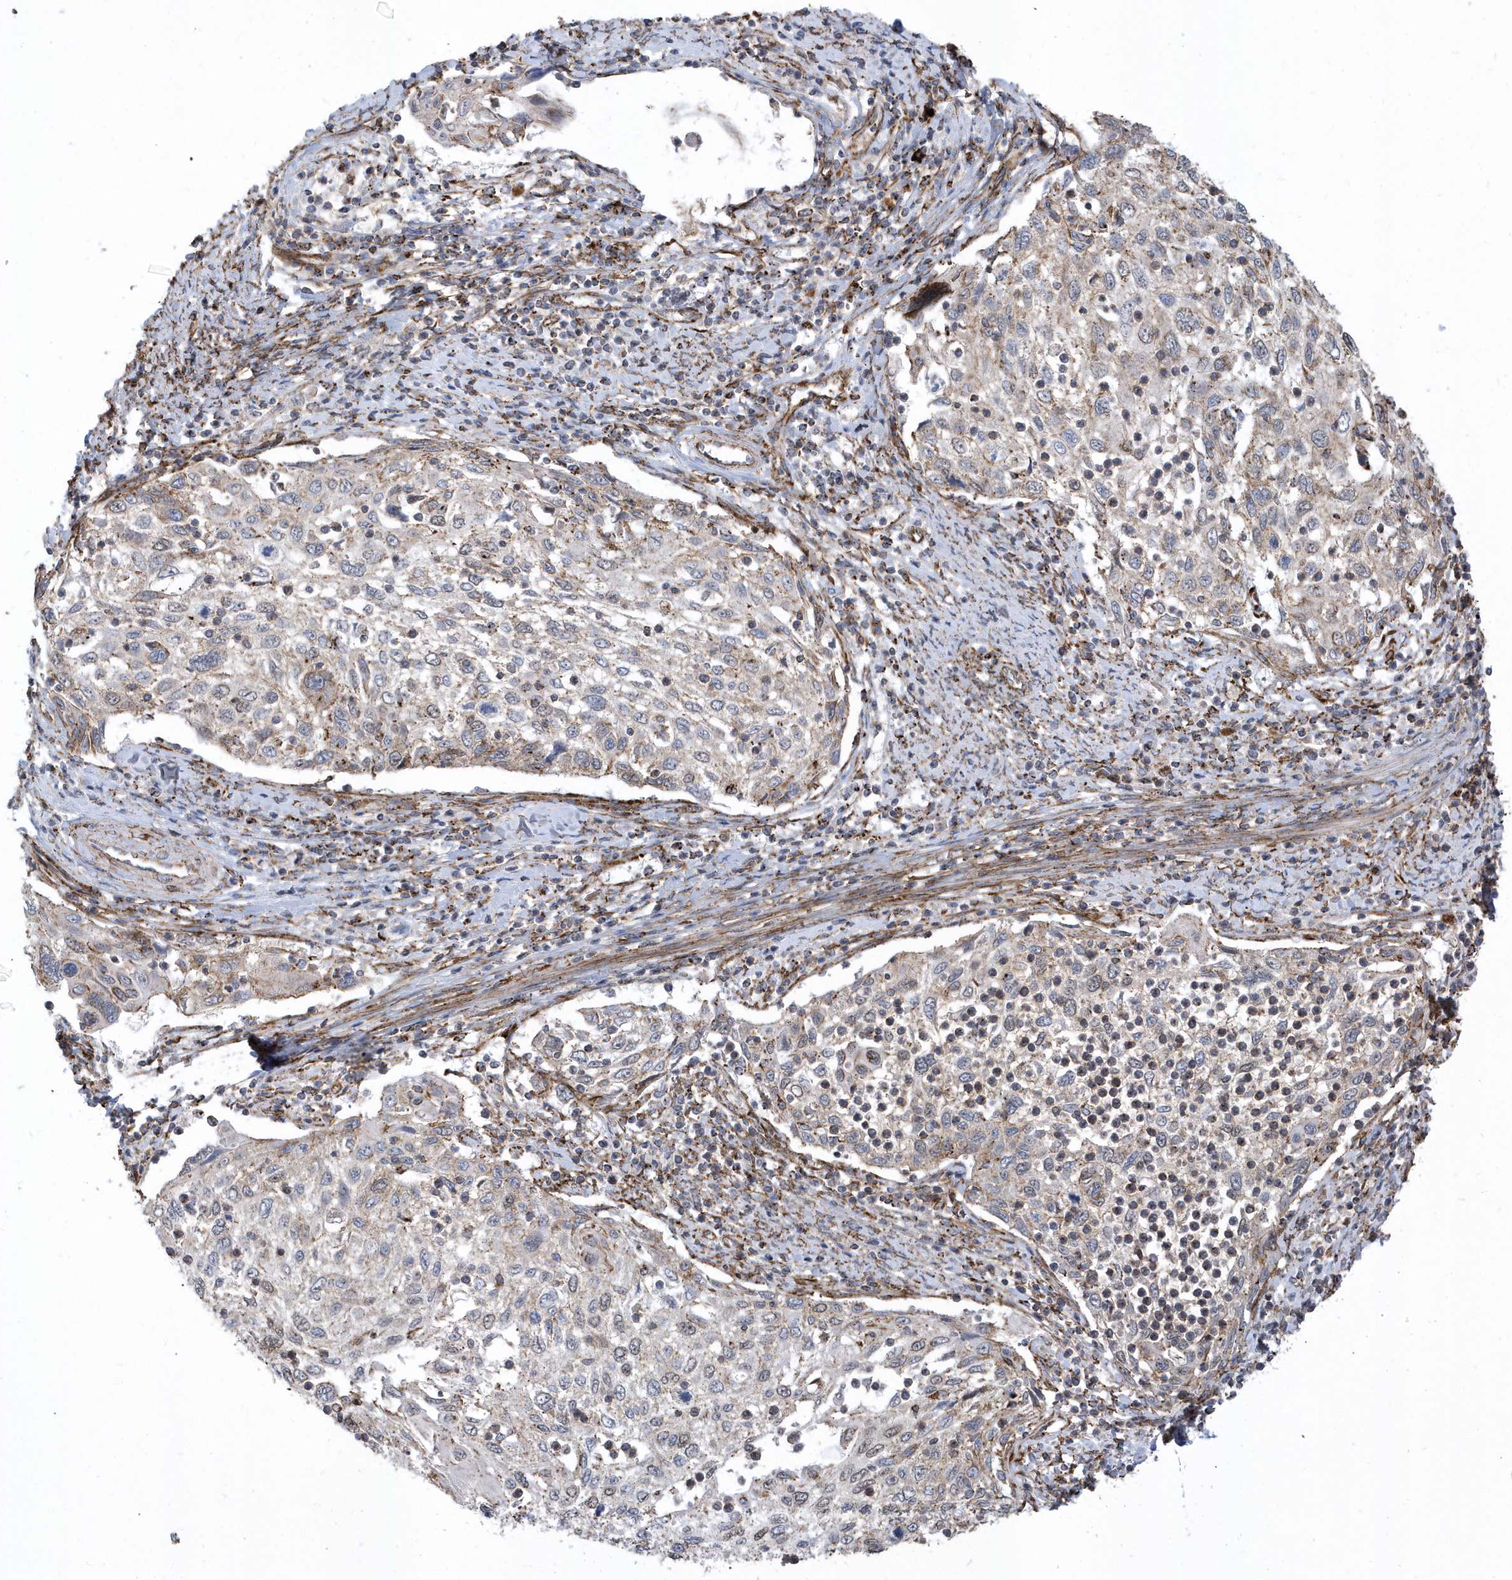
{"staining": {"intensity": "weak", "quantity": "25%-75%", "location": "cytoplasmic/membranous,nuclear"}, "tissue": "cervical cancer", "cell_type": "Tumor cells", "image_type": "cancer", "snomed": [{"axis": "morphology", "description": "Squamous cell carcinoma, NOS"}, {"axis": "topography", "description": "Cervix"}], "caption": "Immunohistochemical staining of cervical squamous cell carcinoma displays low levels of weak cytoplasmic/membranous and nuclear protein expression in approximately 25%-75% of tumor cells.", "gene": "HRH4", "patient": {"sex": "female", "age": 70}}